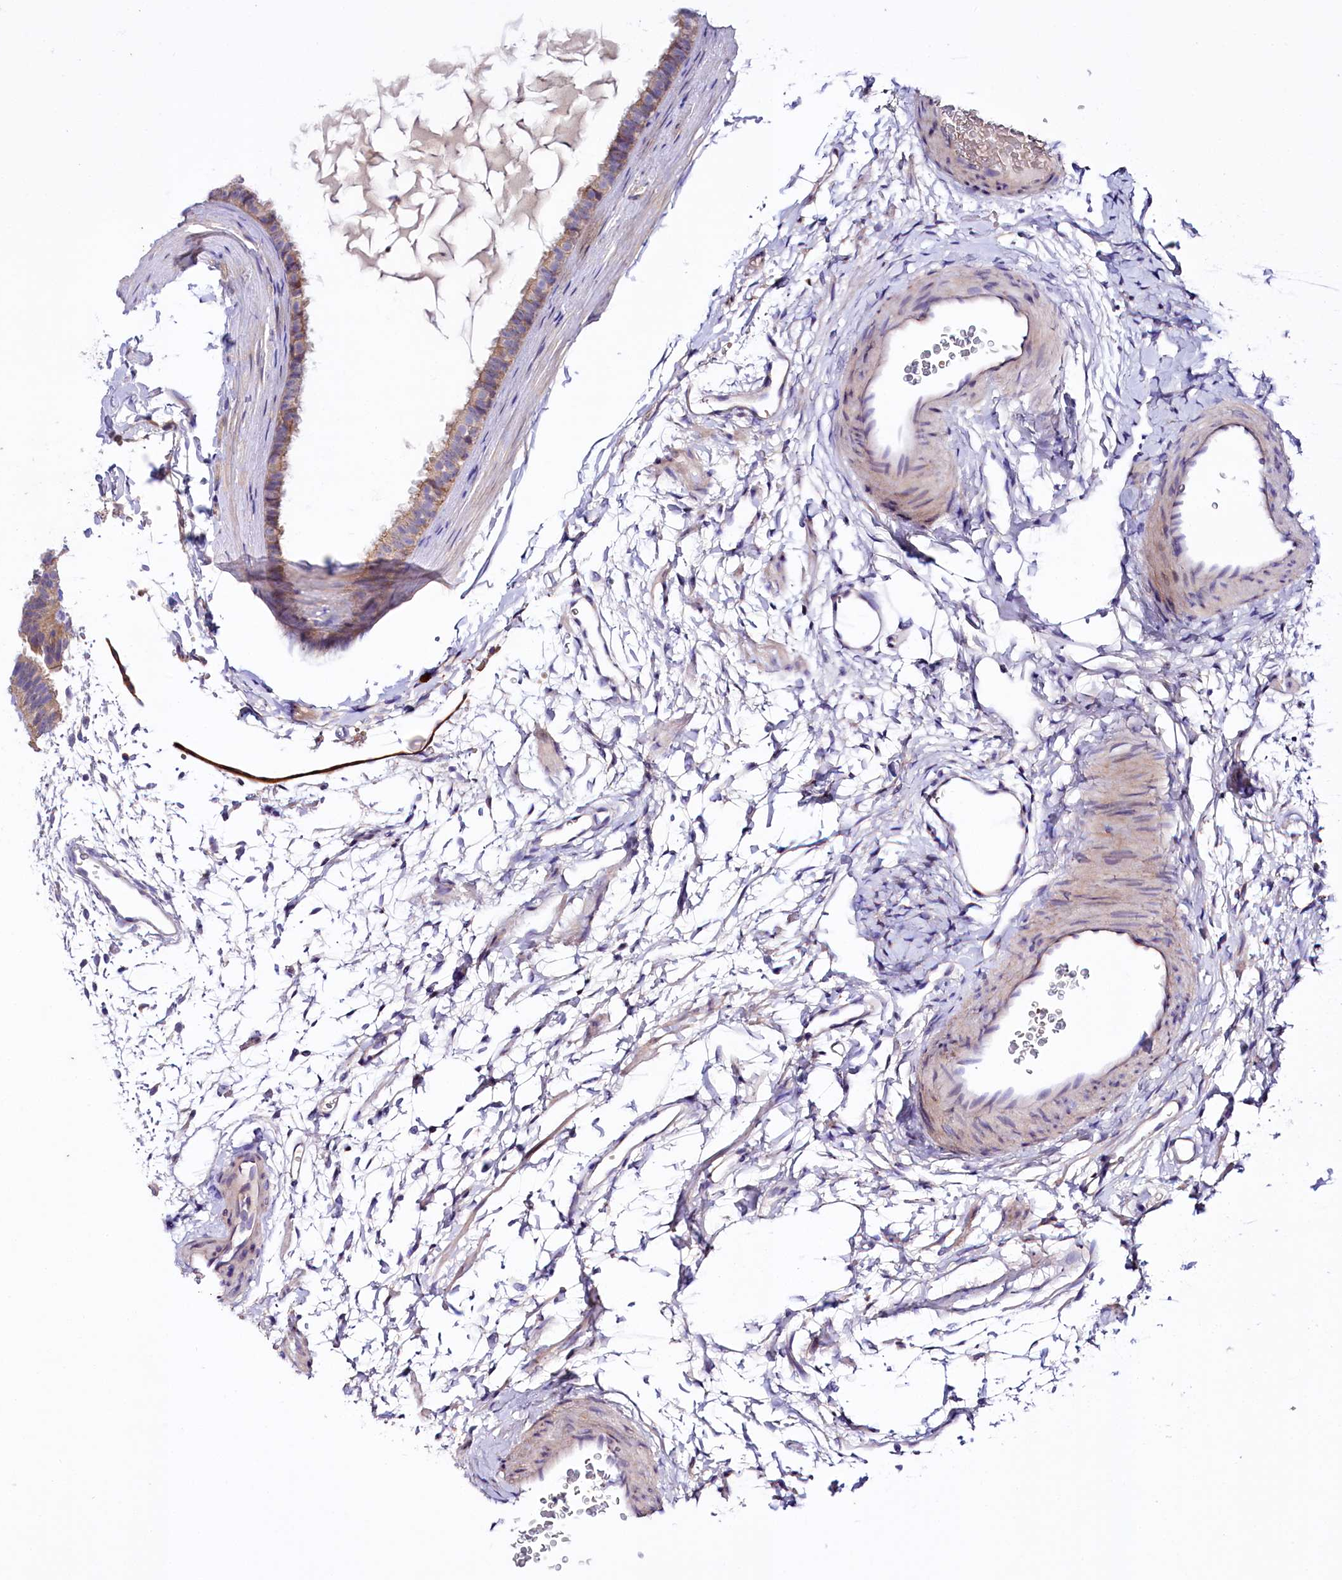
{"staining": {"intensity": "weak", "quantity": ">75%", "location": "cytoplasmic/membranous"}, "tissue": "fallopian tube", "cell_type": "Glandular cells", "image_type": "normal", "snomed": [{"axis": "morphology", "description": "Normal tissue, NOS"}, {"axis": "topography", "description": "Fallopian tube"}], "caption": "Immunohistochemistry (IHC) staining of unremarkable fallopian tube, which reveals low levels of weak cytoplasmic/membranous positivity in about >75% of glandular cells indicating weak cytoplasmic/membranous protein positivity. The staining was performed using DAB (3,3'-diaminobenzidine) (brown) for protein detection and nuclei were counterstained in hematoxylin (blue).", "gene": "ZNF45", "patient": {"sex": "female", "age": 35}}